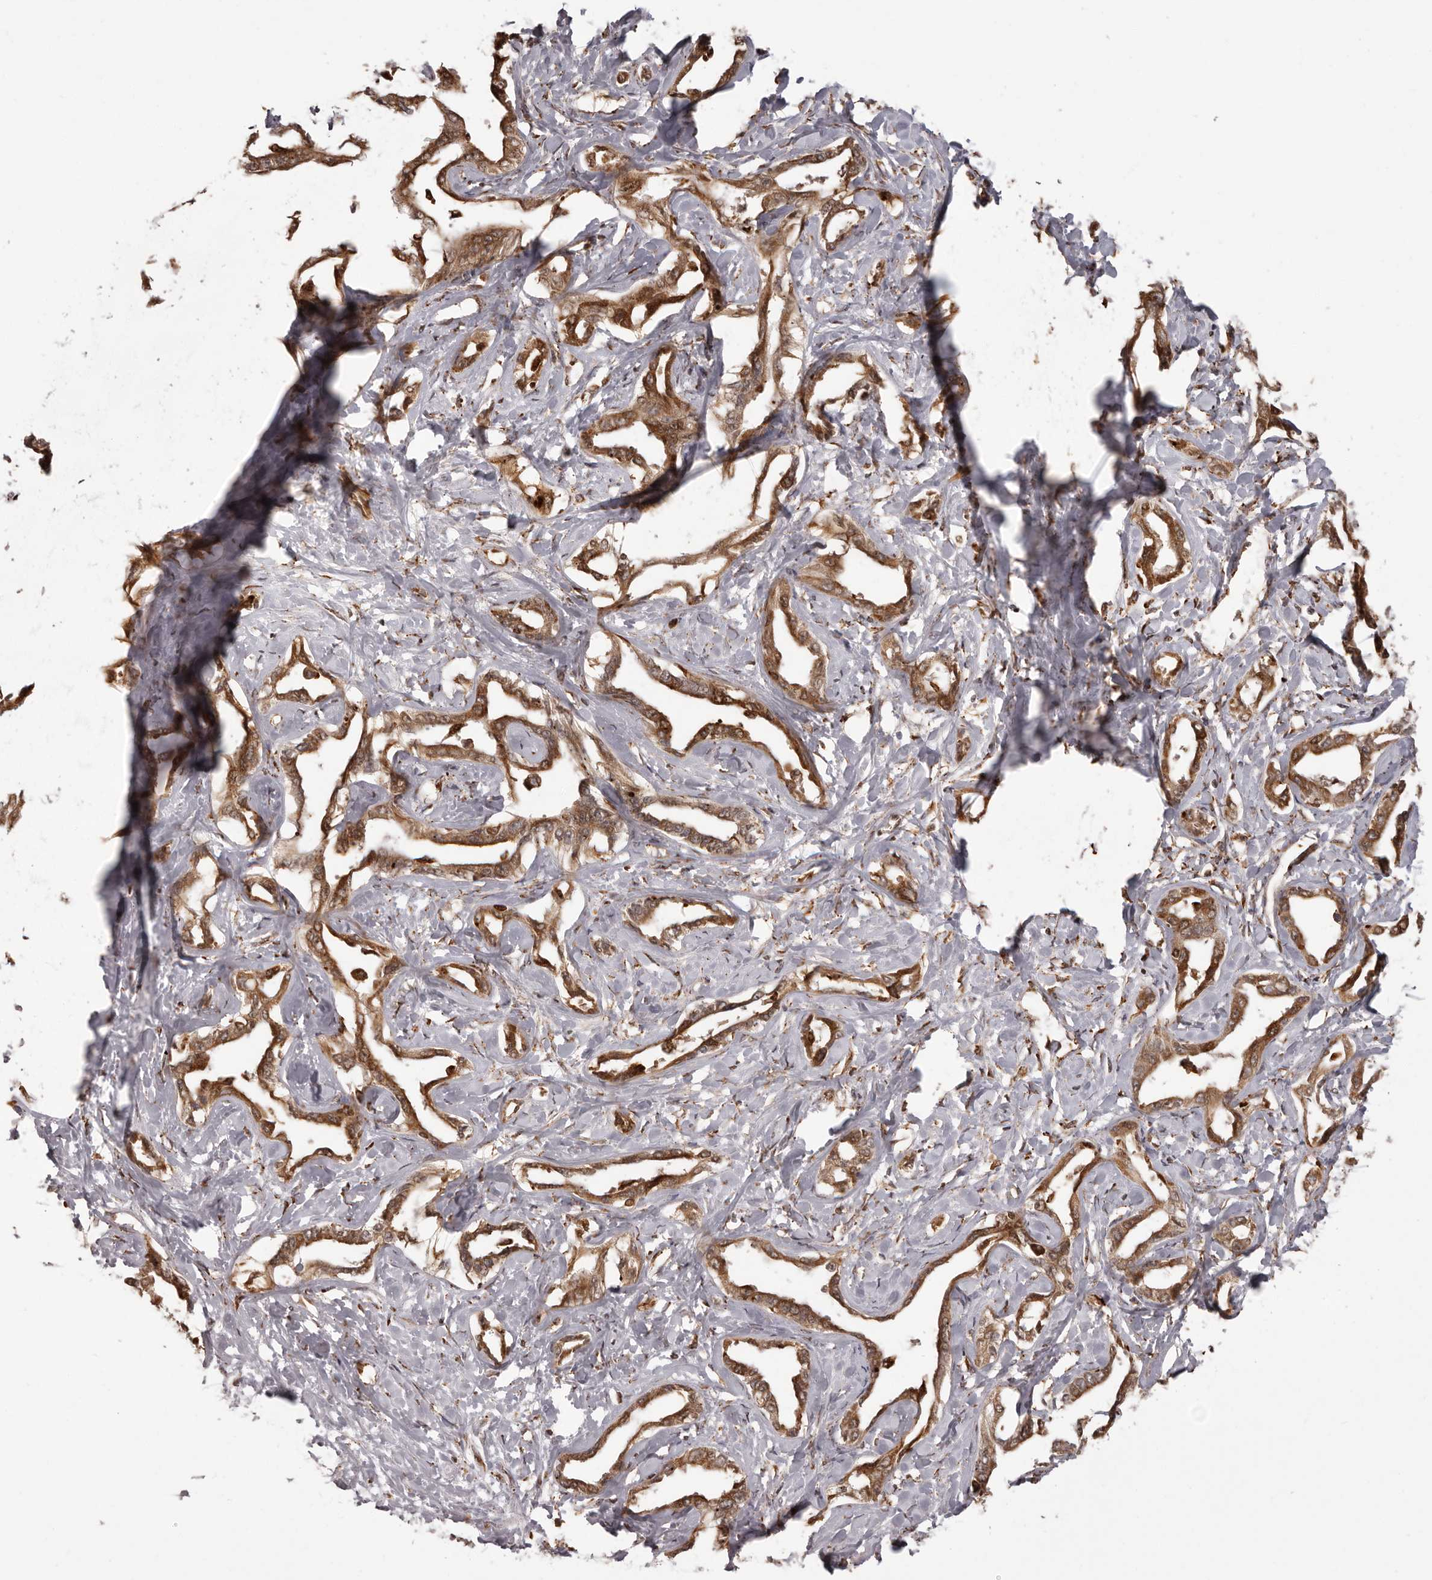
{"staining": {"intensity": "moderate", "quantity": ">75%", "location": "cytoplasmic/membranous"}, "tissue": "liver cancer", "cell_type": "Tumor cells", "image_type": "cancer", "snomed": [{"axis": "morphology", "description": "Cholangiocarcinoma"}, {"axis": "topography", "description": "Liver"}], "caption": "This micrograph reveals immunohistochemistry (IHC) staining of liver cancer (cholangiocarcinoma), with medium moderate cytoplasmic/membranous expression in about >75% of tumor cells.", "gene": "IL32", "patient": {"sex": "male", "age": 59}}